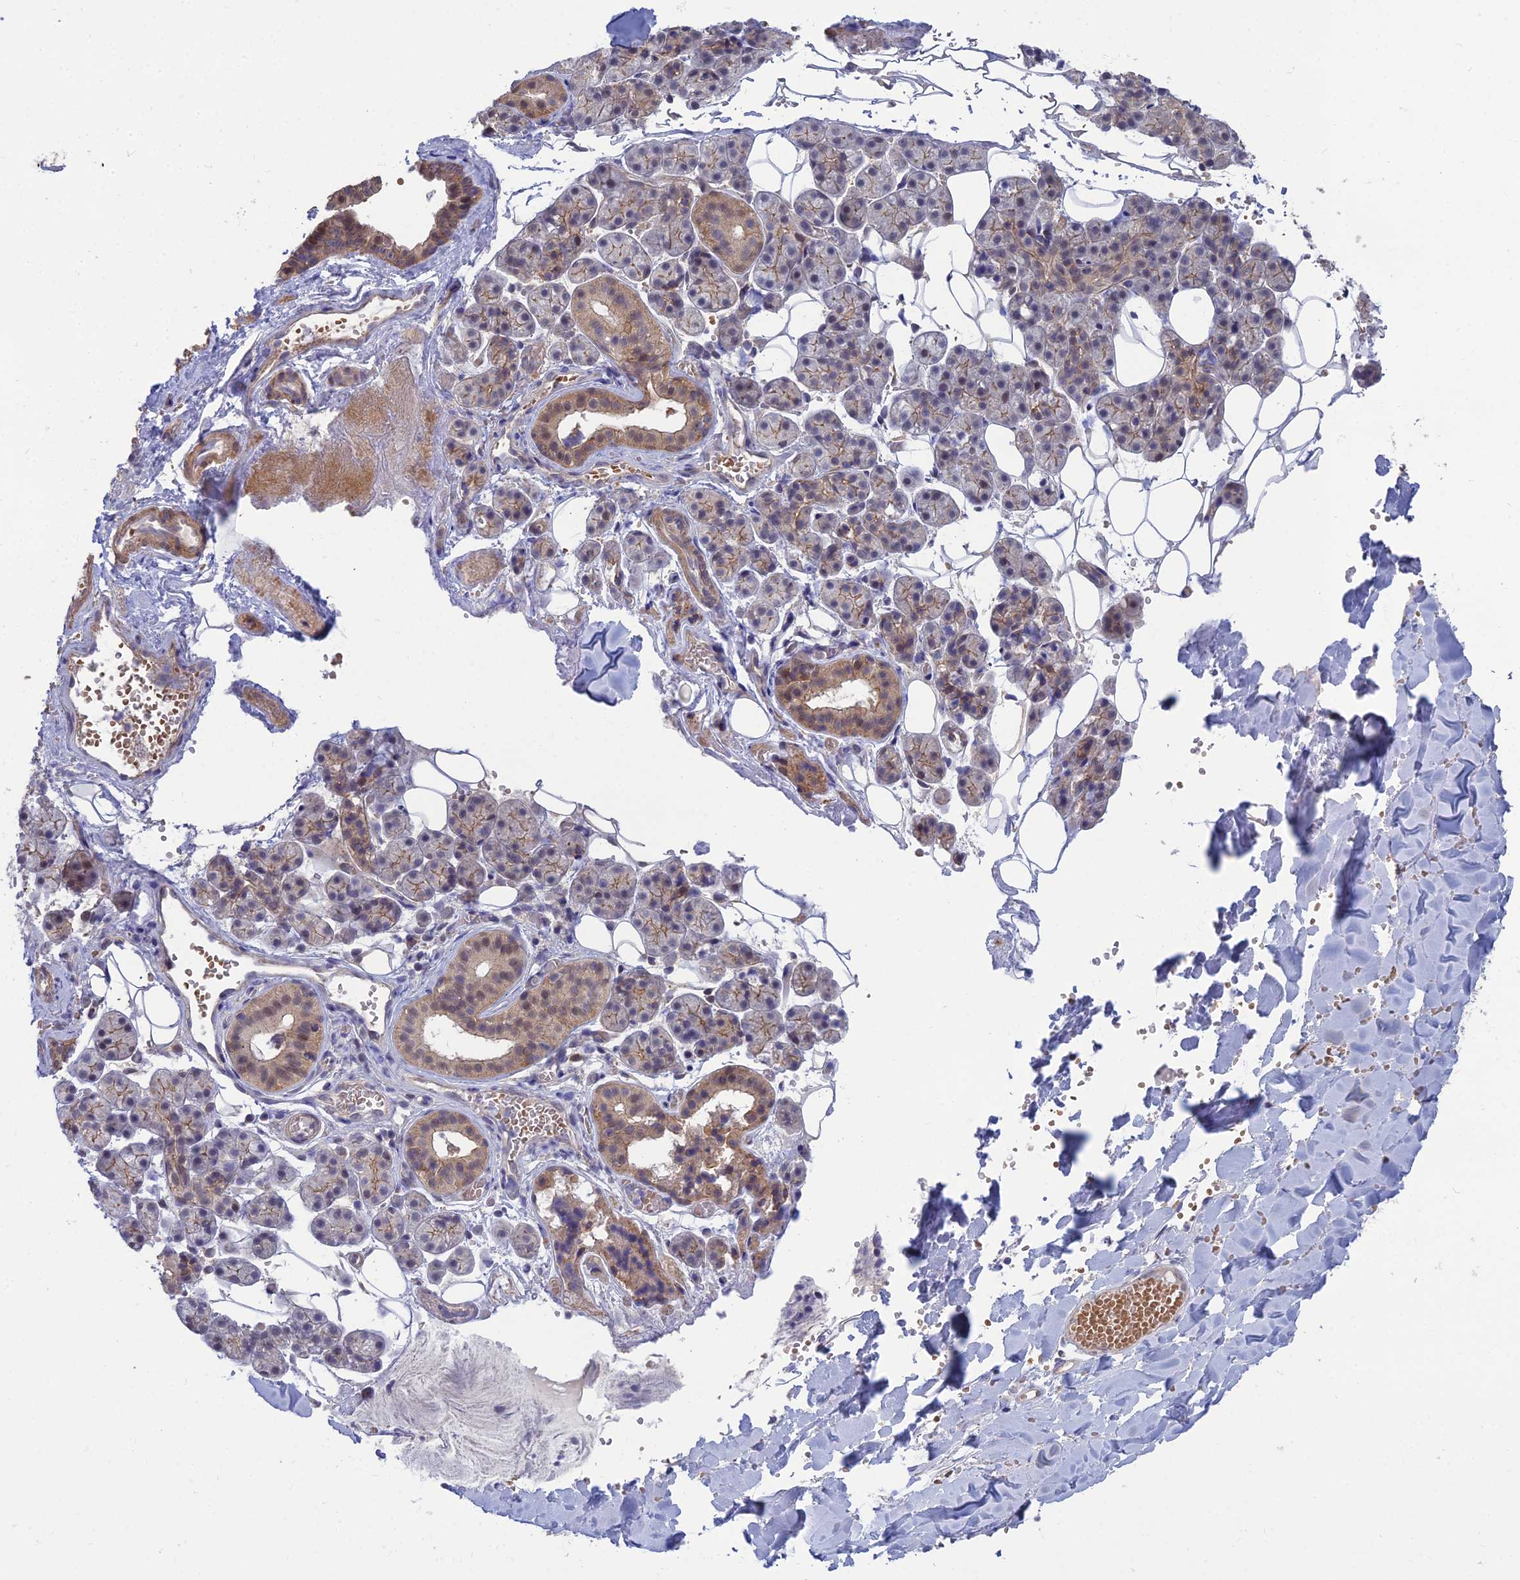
{"staining": {"intensity": "weak", "quantity": "25%-75%", "location": "cytoplasmic/membranous"}, "tissue": "salivary gland", "cell_type": "Glandular cells", "image_type": "normal", "snomed": [{"axis": "morphology", "description": "Normal tissue, NOS"}, {"axis": "topography", "description": "Salivary gland"}], "caption": "Immunohistochemical staining of normal salivary gland shows weak cytoplasmic/membranous protein expression in about 25%-75% of glandular cells. (Brightfield microscopy of DAB IHC at high magnification).", "gene": "OPA3", "patient": {"sex": "female", "age": 33}}